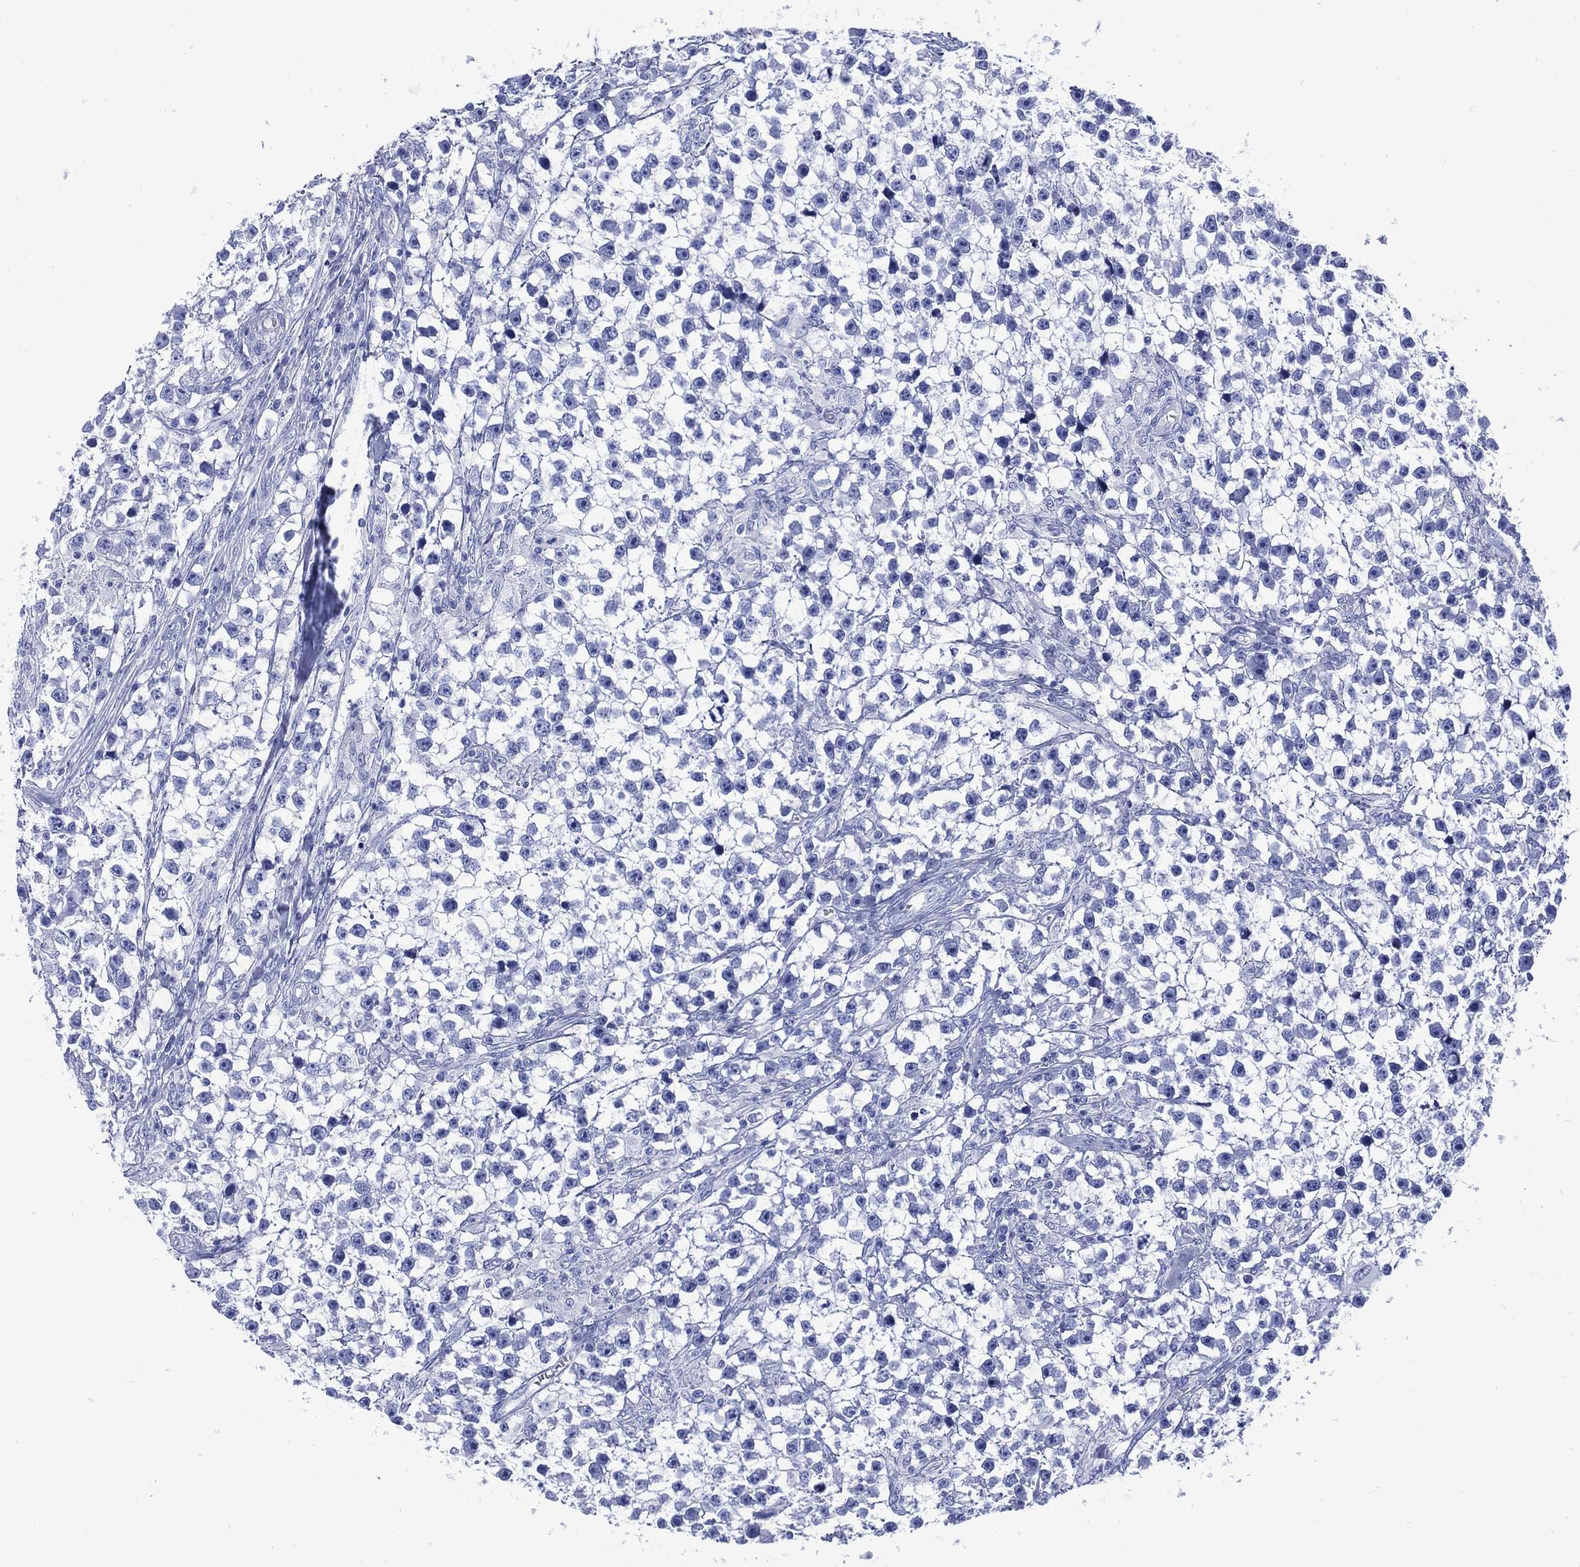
{"staining": {"intensity": "negative", "quantity": "none", "location": "none"}, "tissue": "testis cancer", "cell_type": "Tumor cells", "image_type": "cancer", "snomed": [{"axis": "morphology", "description": "Seminoma, NOS"}, {"axis": "topography", "description": "Testis"}], "caption": "IHC of seminoma (testis) shows no staining in tumor cells. (Stains: DAB immunohistochemistry (IHC) with hematoxylin counter stain, Microscopy: brightfield microscopy at high magnification).", "gene": "SHCBP1L", "patient": {"sex": "male", "age": 59}}